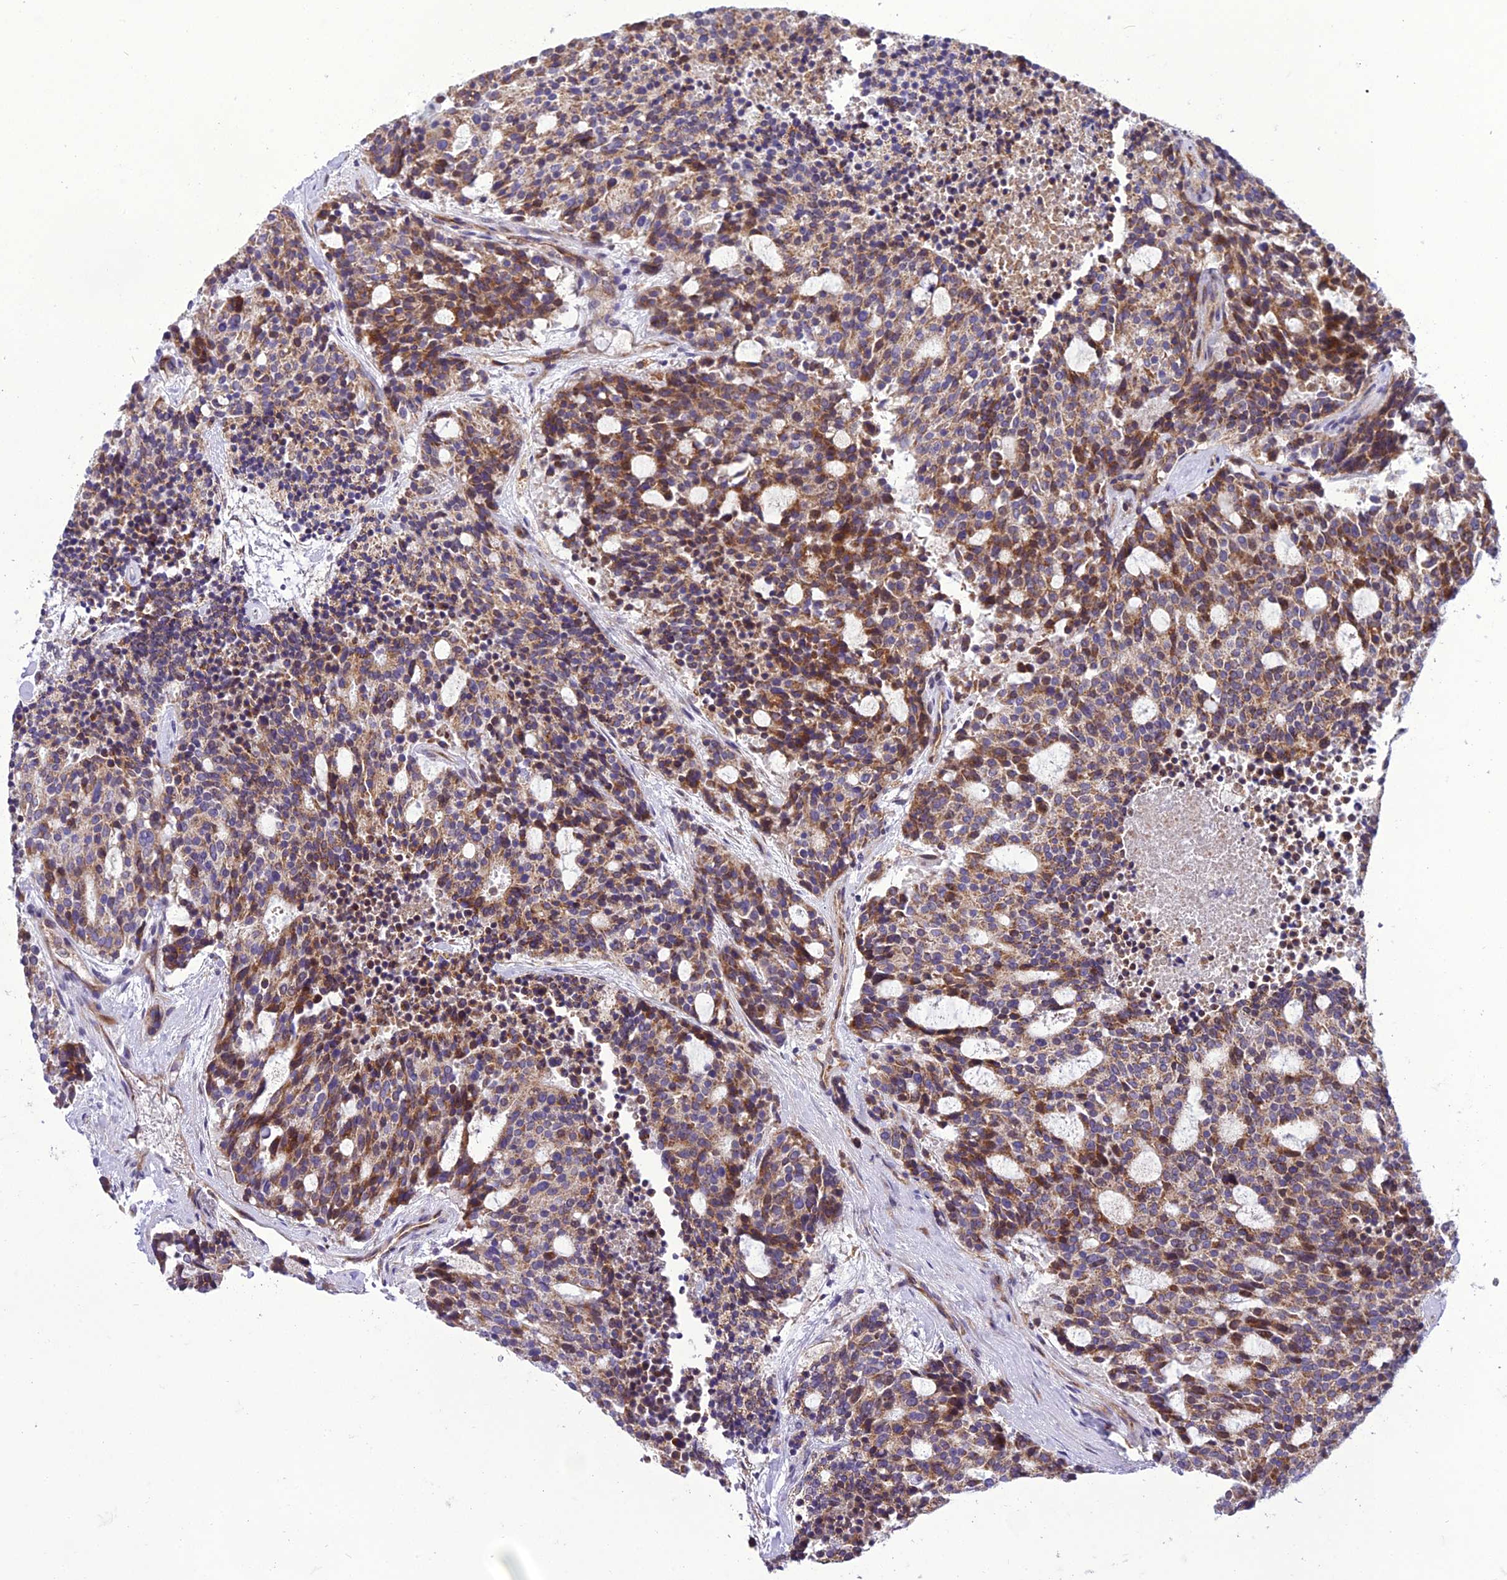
{"staining": {"intensity": "moderate", "quantity": ">75%", "location": "cytoplasmic/membranous"}, "tissue": "carcinoid", "cell_type": "Tumor cells", "image_type": "cancer", "snomed": [{"axis": "morphology", "description": "Carcinoid, malignant, NOS"}, {"axis": "topography", "description": "Pancreas"}], "caption": "Protein staining exhibits moderate cytoplasmic/membranous staining in about >75% of tumor cells in carcinoid.", "gene": "GIMAP1", "patient": {"sex": "female", "age": 54}}